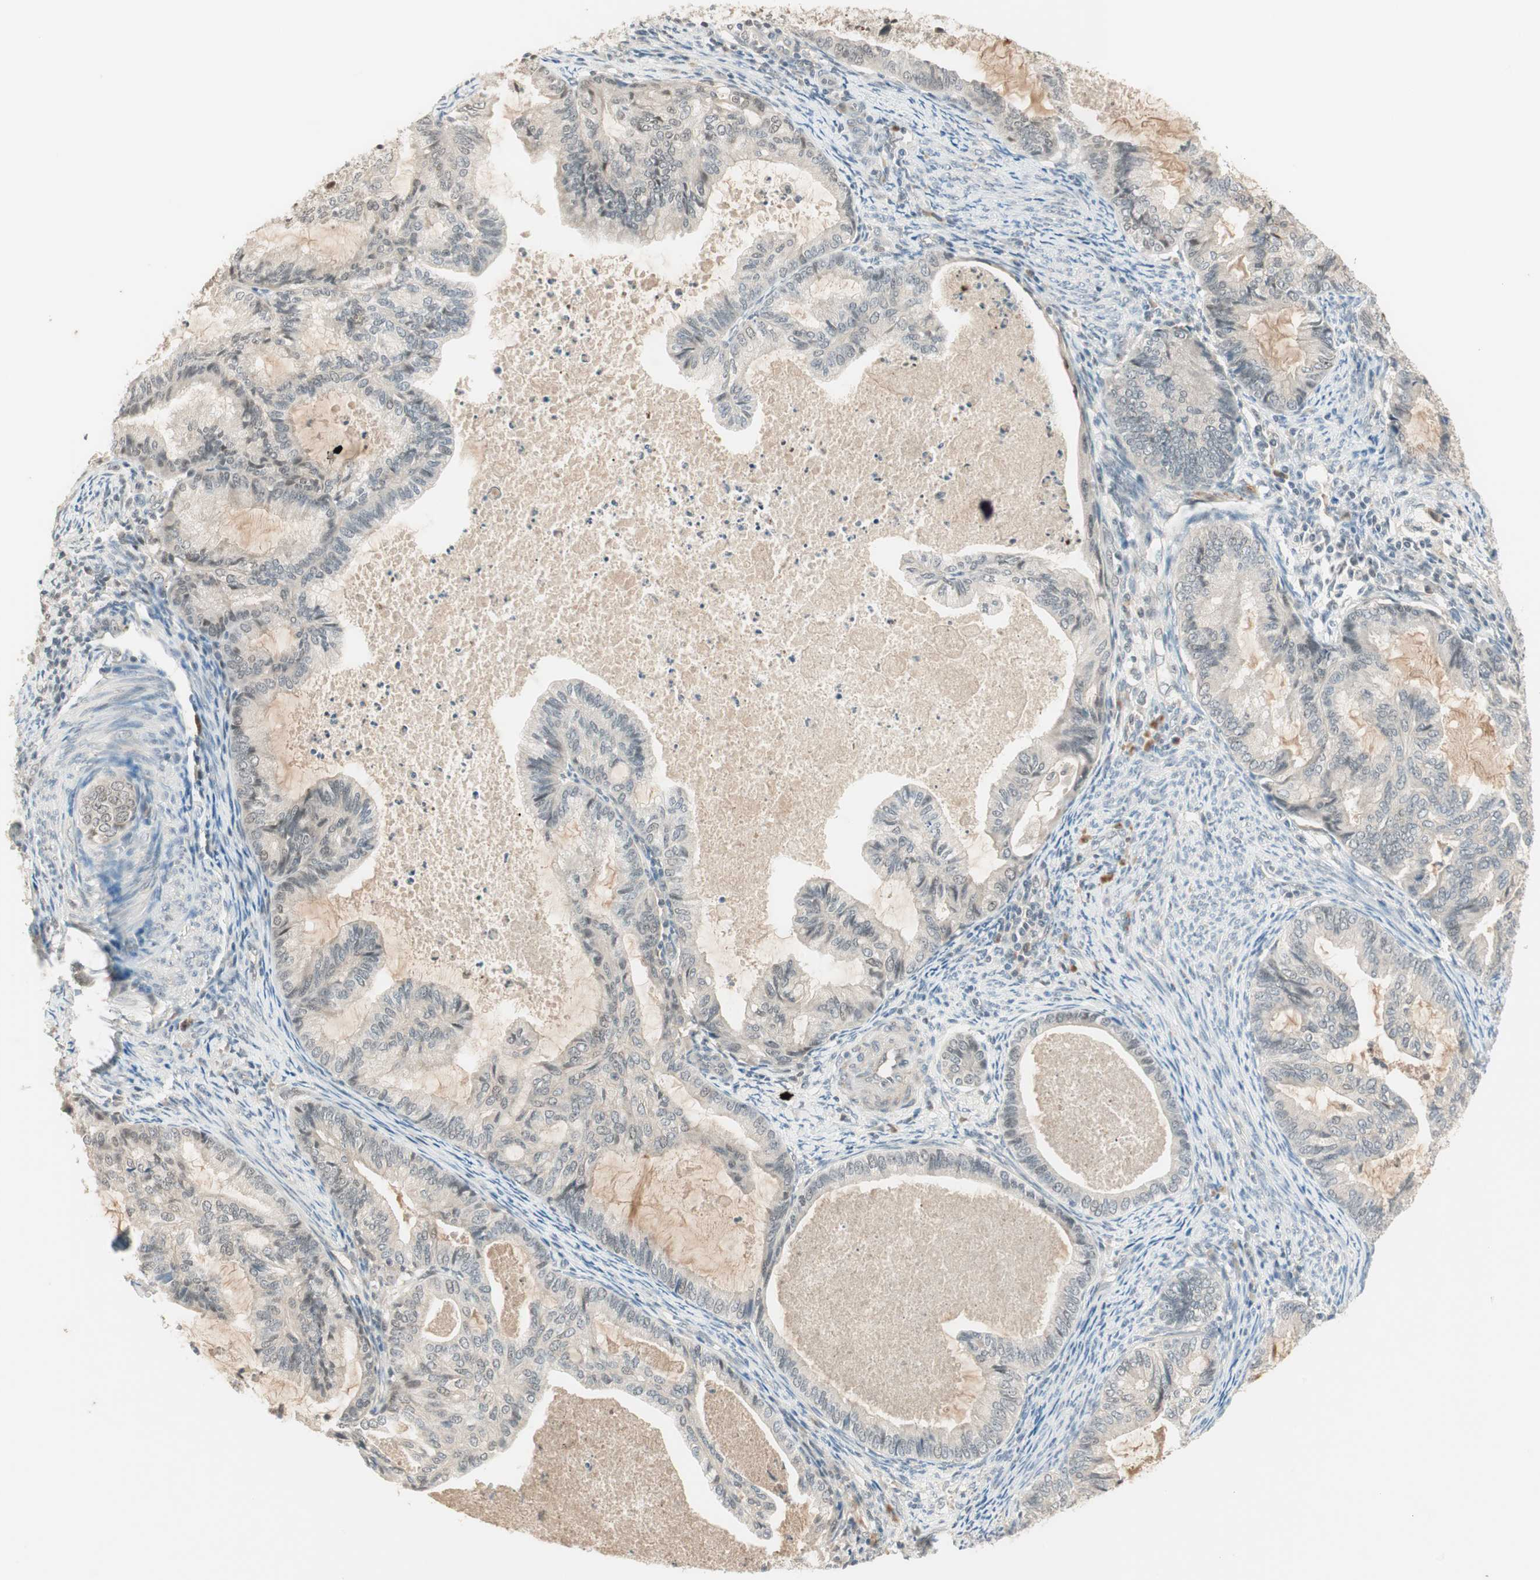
{"staining": {"intensity": "negative", "quantity": "none", "location": "none"}, "tissue": "cervical cancer", "cell_type": "Tumor cells", "image_type": "cancer", "snomed": [{"axis": "morphology", "description": "Normal tissue, NOS"}, {"axis": "morphology", "description": "Adenocarcinoma, NOS"}, {"axis": "topography", "description": "Cervix"}, {"axis": "topography", "description": "Endometrium"}], "caption": "Photomicrograph shows no protein positivity in tumor cells of cervical cancer tissue.", "gene": "RNGTT", "patient": {"sex": "female", "age": 86}}